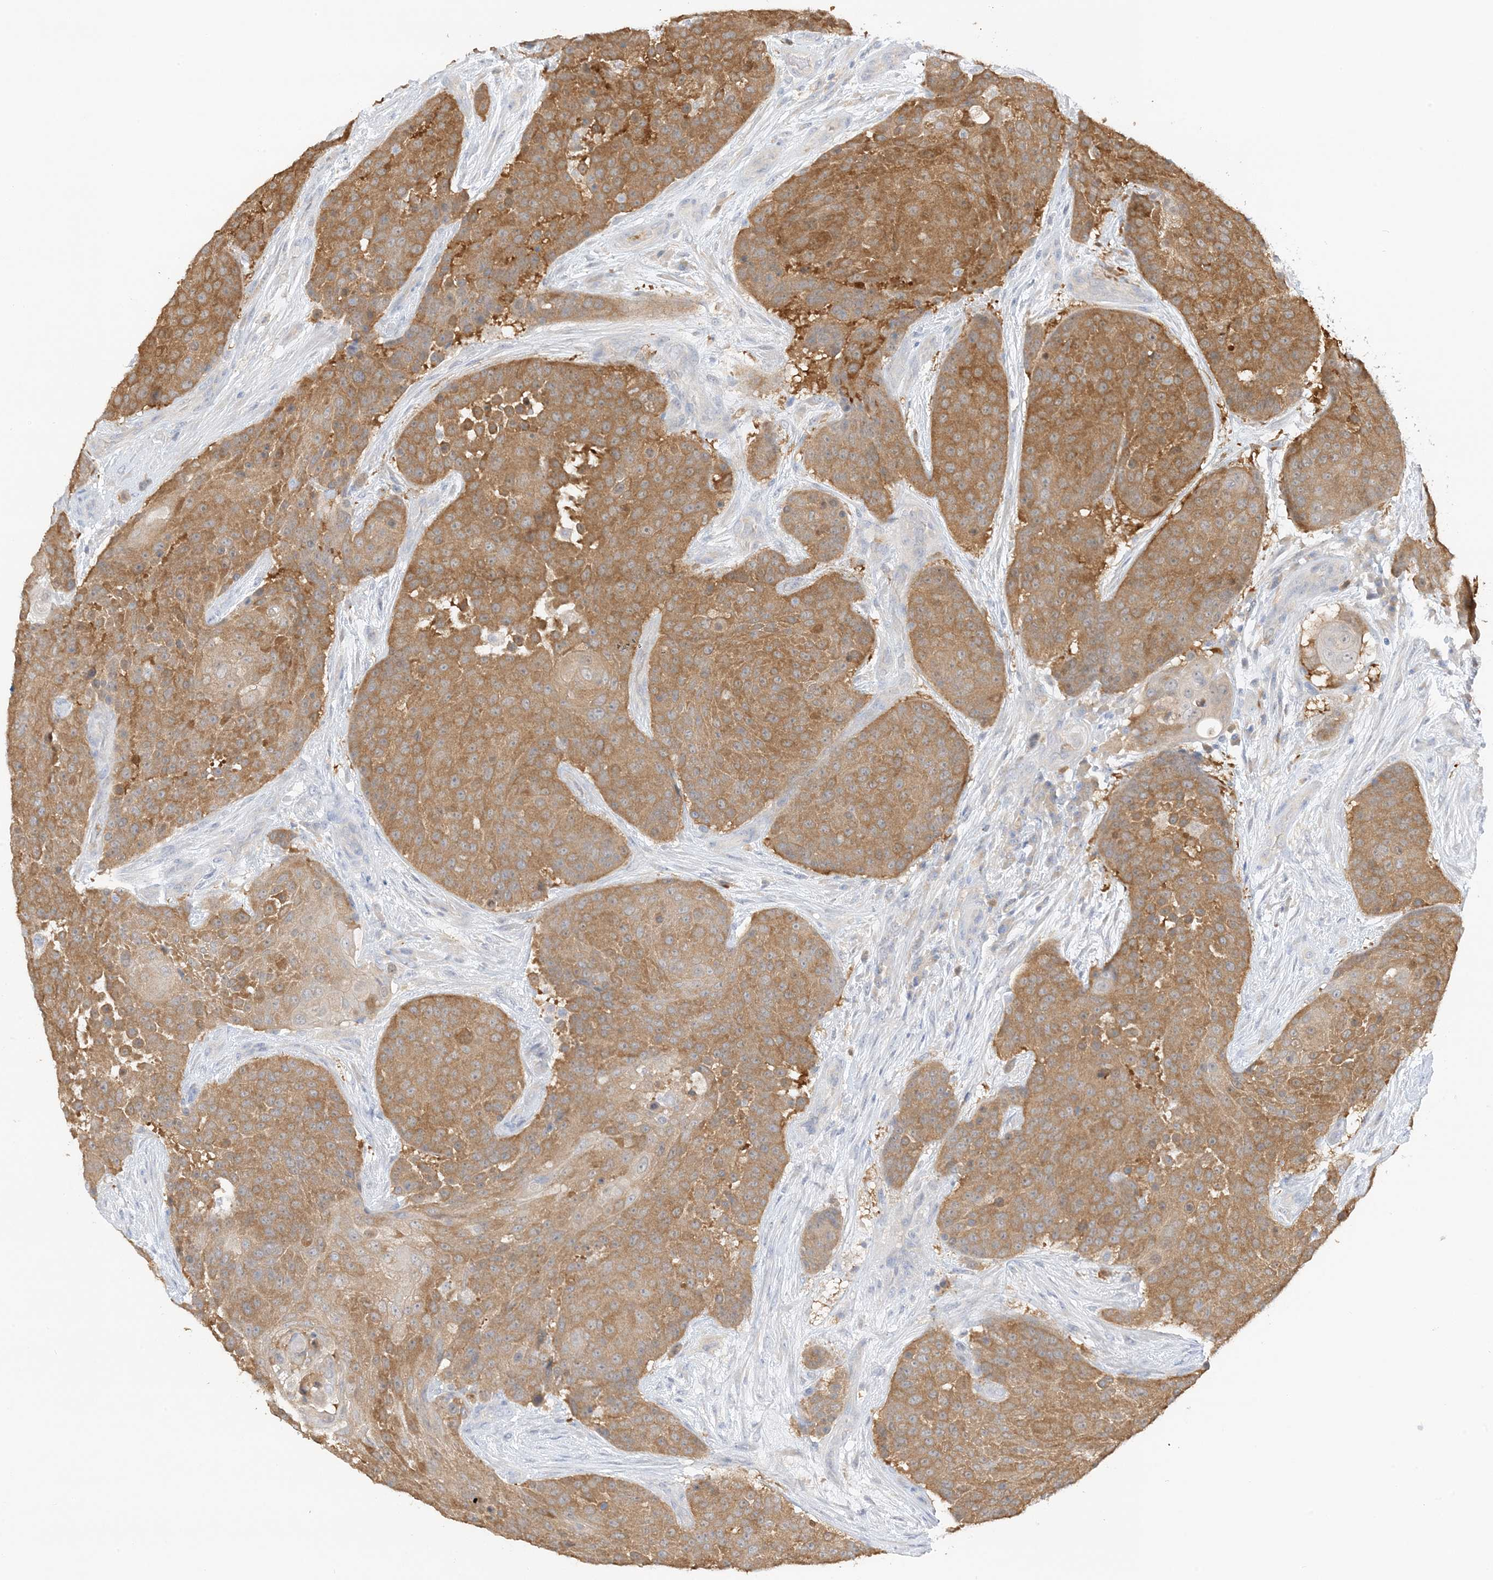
{"staining": {"intensity": "moderate", "quantity": ">75%", "location": "cytoplasmic/membranous"}, "tissue": "urothelial cancer", "cell_type": "Tumor cells", "image_type": "cancer", "snomed": [{"axis": "morphology", "description": "Urothelial carcinoma, High grade"}, {"axis": "topography", "description": "Urinary bladder"}], "caption": "This image reveals IHC staining of urothelial cancer, with medium moderate cytoplasmic/membranous staining in approximately >75% of tumor cells.", "gene": "KIFBP", "patient": {"sex": "female", "age": 63}}